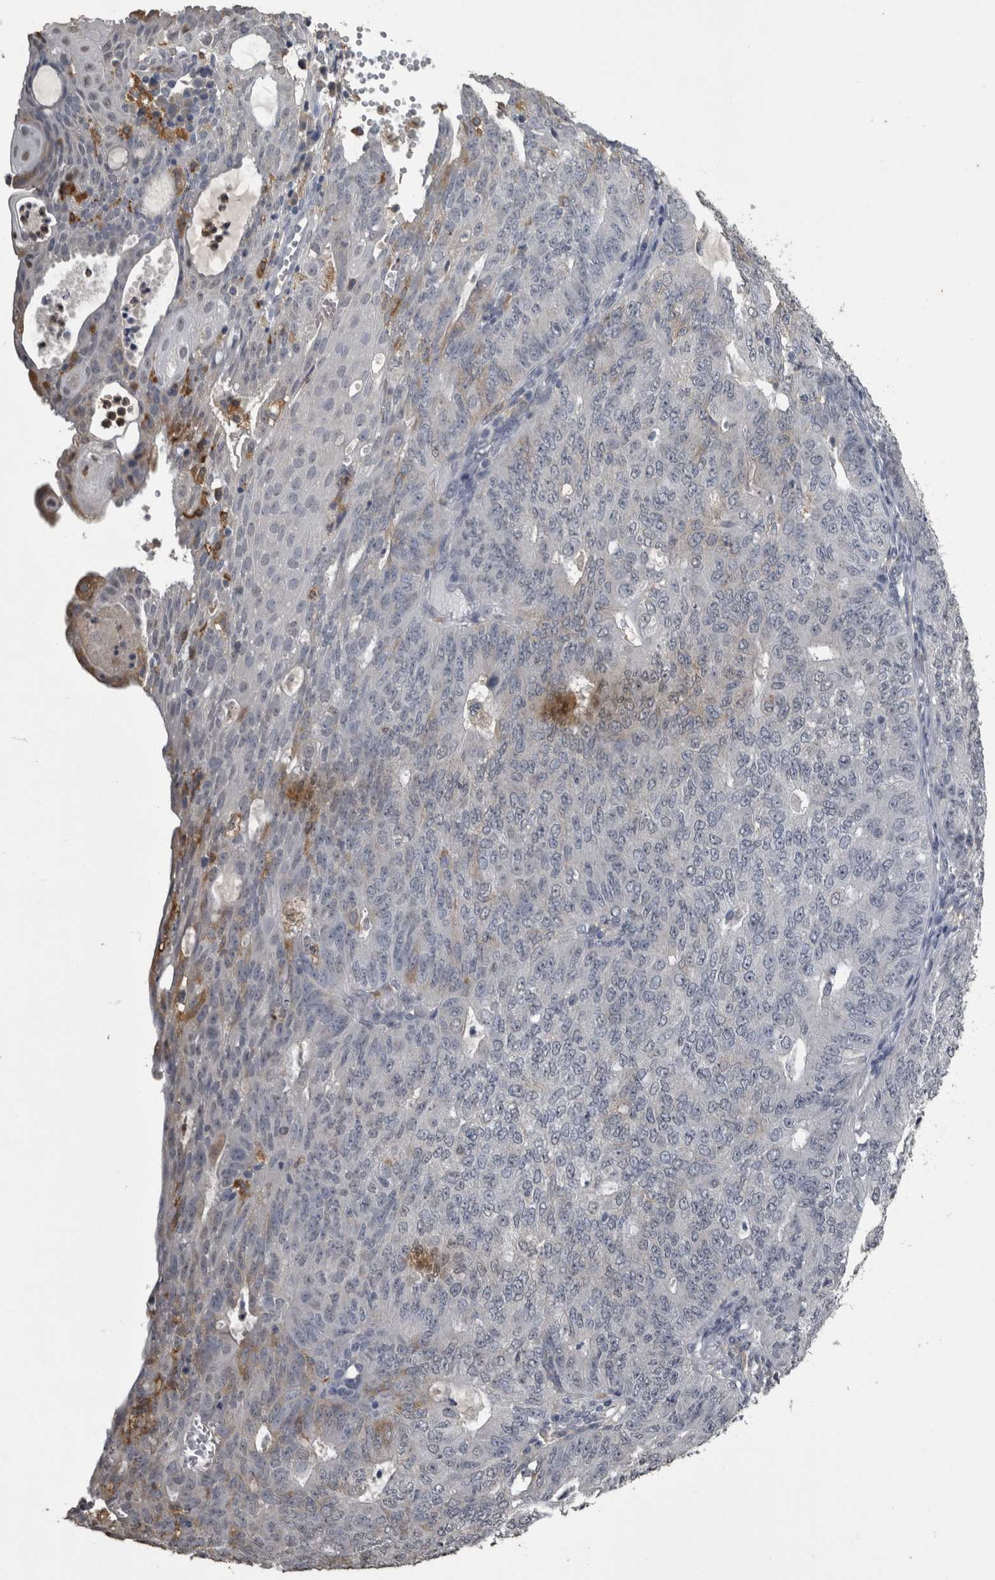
{"staining": {"intensity": "negative", "quantity": "none", "location": "none"}, "tissue": "endometrial cancer", "cell_type": "Tumor cells", "image_type": "cancer", "snomed": [{"axis": "morphology", "description": "Adenocarcinoma, NOS"}, {"axis": "topography", "description": "Endometrium"}], "caption": "Tumor cells show no significant protein expression in endometrial adenocarcinoma.", "gene": "PIK3AP1", "patient": {"sex": "female", "age": 32}}